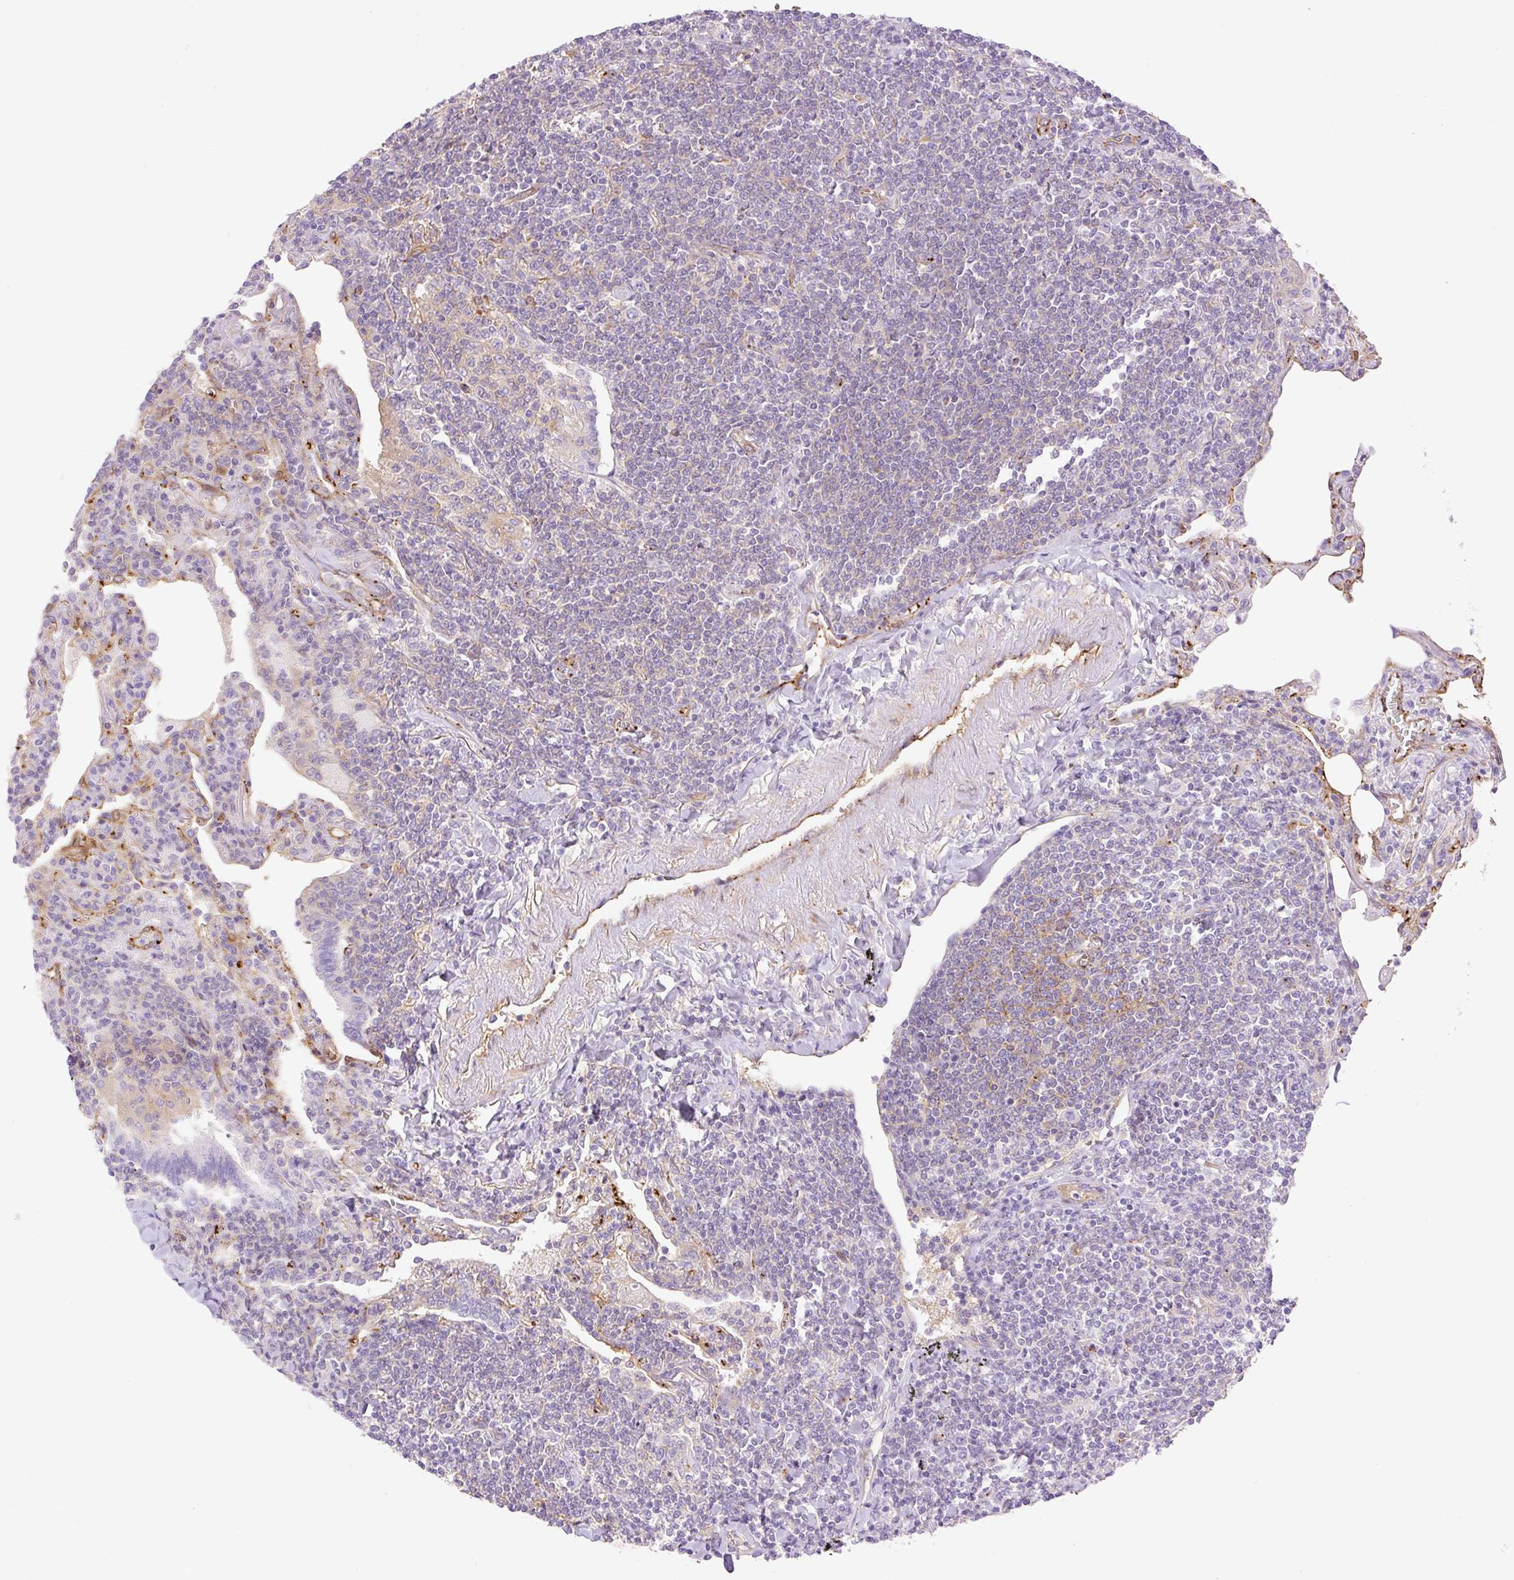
{"staining": {"intensity": "negative", "quantity": "none", "location": "none"}, "tissue": "lymphoma", "cell_type": "Tumor cells", "image_type": "cancer", "snomed": [{"axis": "morphology", "description": "Malignant lymphoma, non-Hodgkin's type, Low grade"}, {"axis": "topography", "description": "Lung"}], "caption": "DAB immunohistochemical staining of lymphoma displays no significant staining in tumor cells.", "gene": "EHD3", "patient": {"sex": "female", "age": 71}}